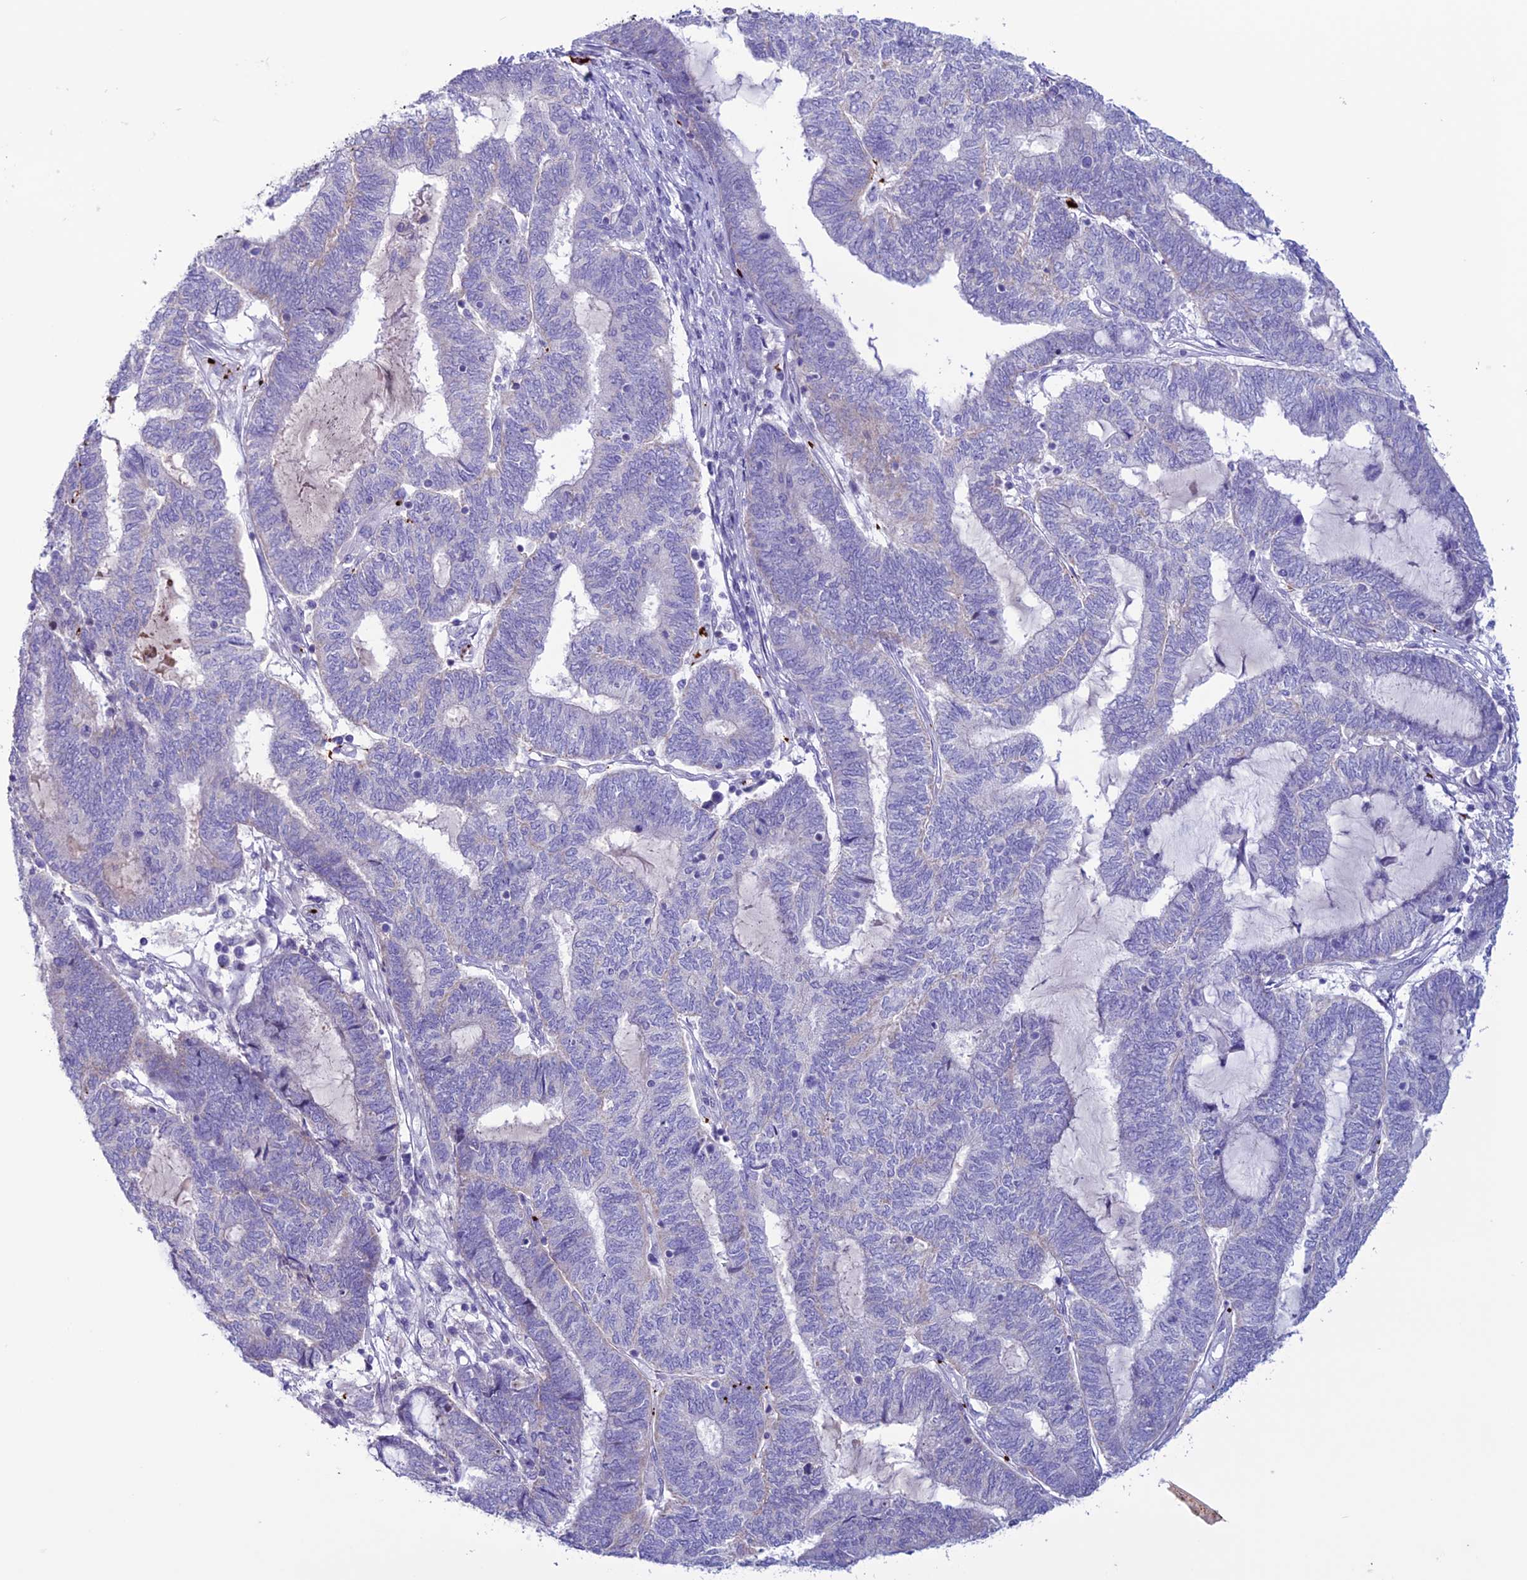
{"staining": {"intensity": "negative", "quantity": "none", "location": "none"}, "tissue": "endometrial cancer", "cell_type": "Tumor cells", "image_type": "cancer", "snomed": [{"axis": "morphology", "description": "Adenocarcinoma, NOS"}, {"axis": "topography", "description": "Uterus"}, {"axis": "topography", "description": "Endometrium"}], "caption": "Tumor cells are negative for protein expression in human endometrial cancer. (IHC, brightfield microscopy, high magnification).", "gene": "C21orf140", "patient": {"sex": "female", "age": 70}}